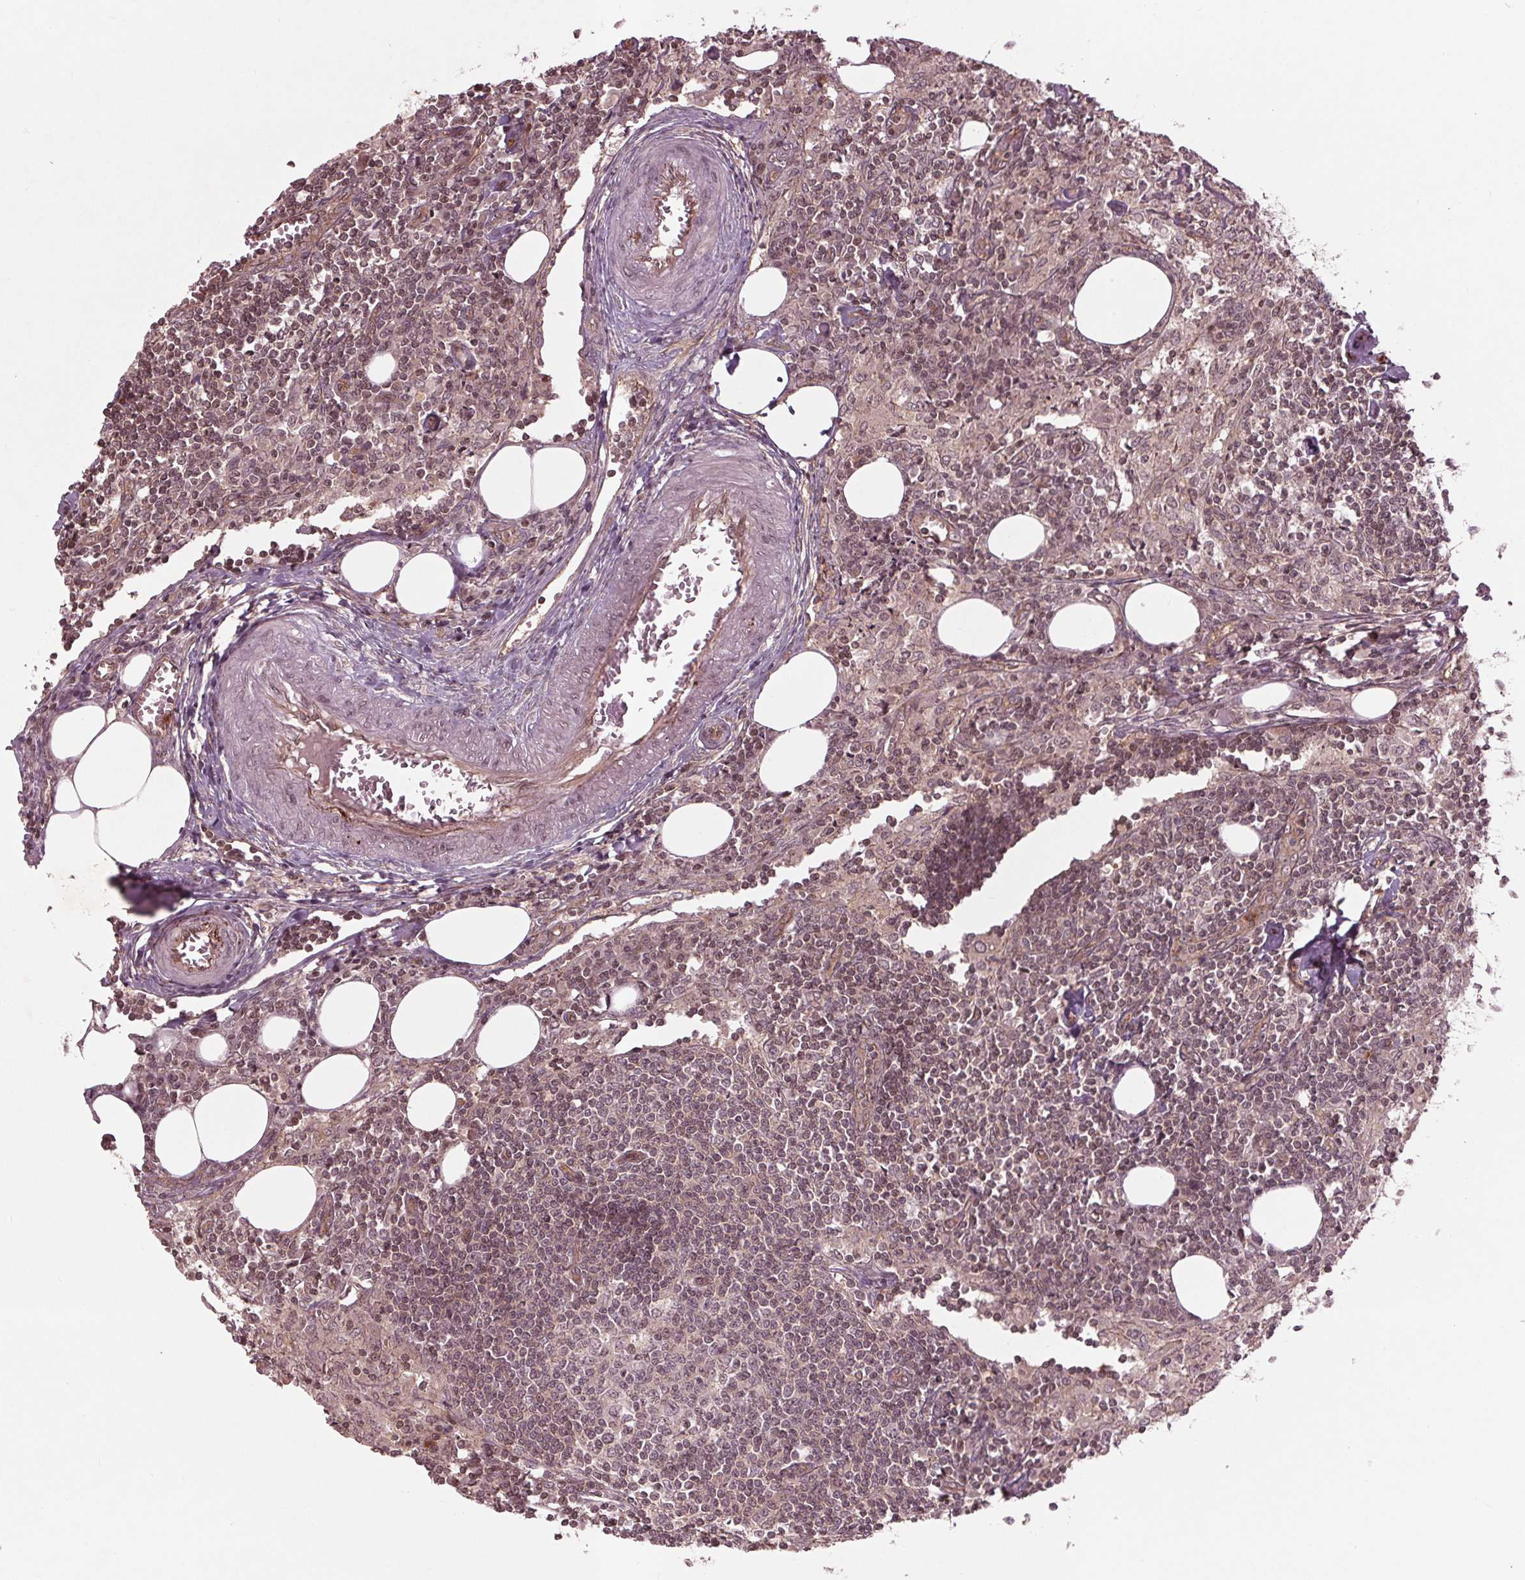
{"staining": {"intensity": "weak", "quantity": "25%-75%", "location": "nuclear"}, "tissue": "lymph node", "cell_type": "Germinal center cells", "image_type": "normal", "snomed": [{"axis": "morphology", "description": "Normal tissue, NOS"}, {"axis": "topography", "description": "Lymph node"}], "caption": "Weak nuclear protein staining is present in about 25%-75% of germinal center cells in lymph node. (DAB (3,3'-diaminobenzidine) = brown stain, brightfield microscopy at high magnification).", "gene": "BTBD1", "patient": {"sex": "male", "age": 55}}